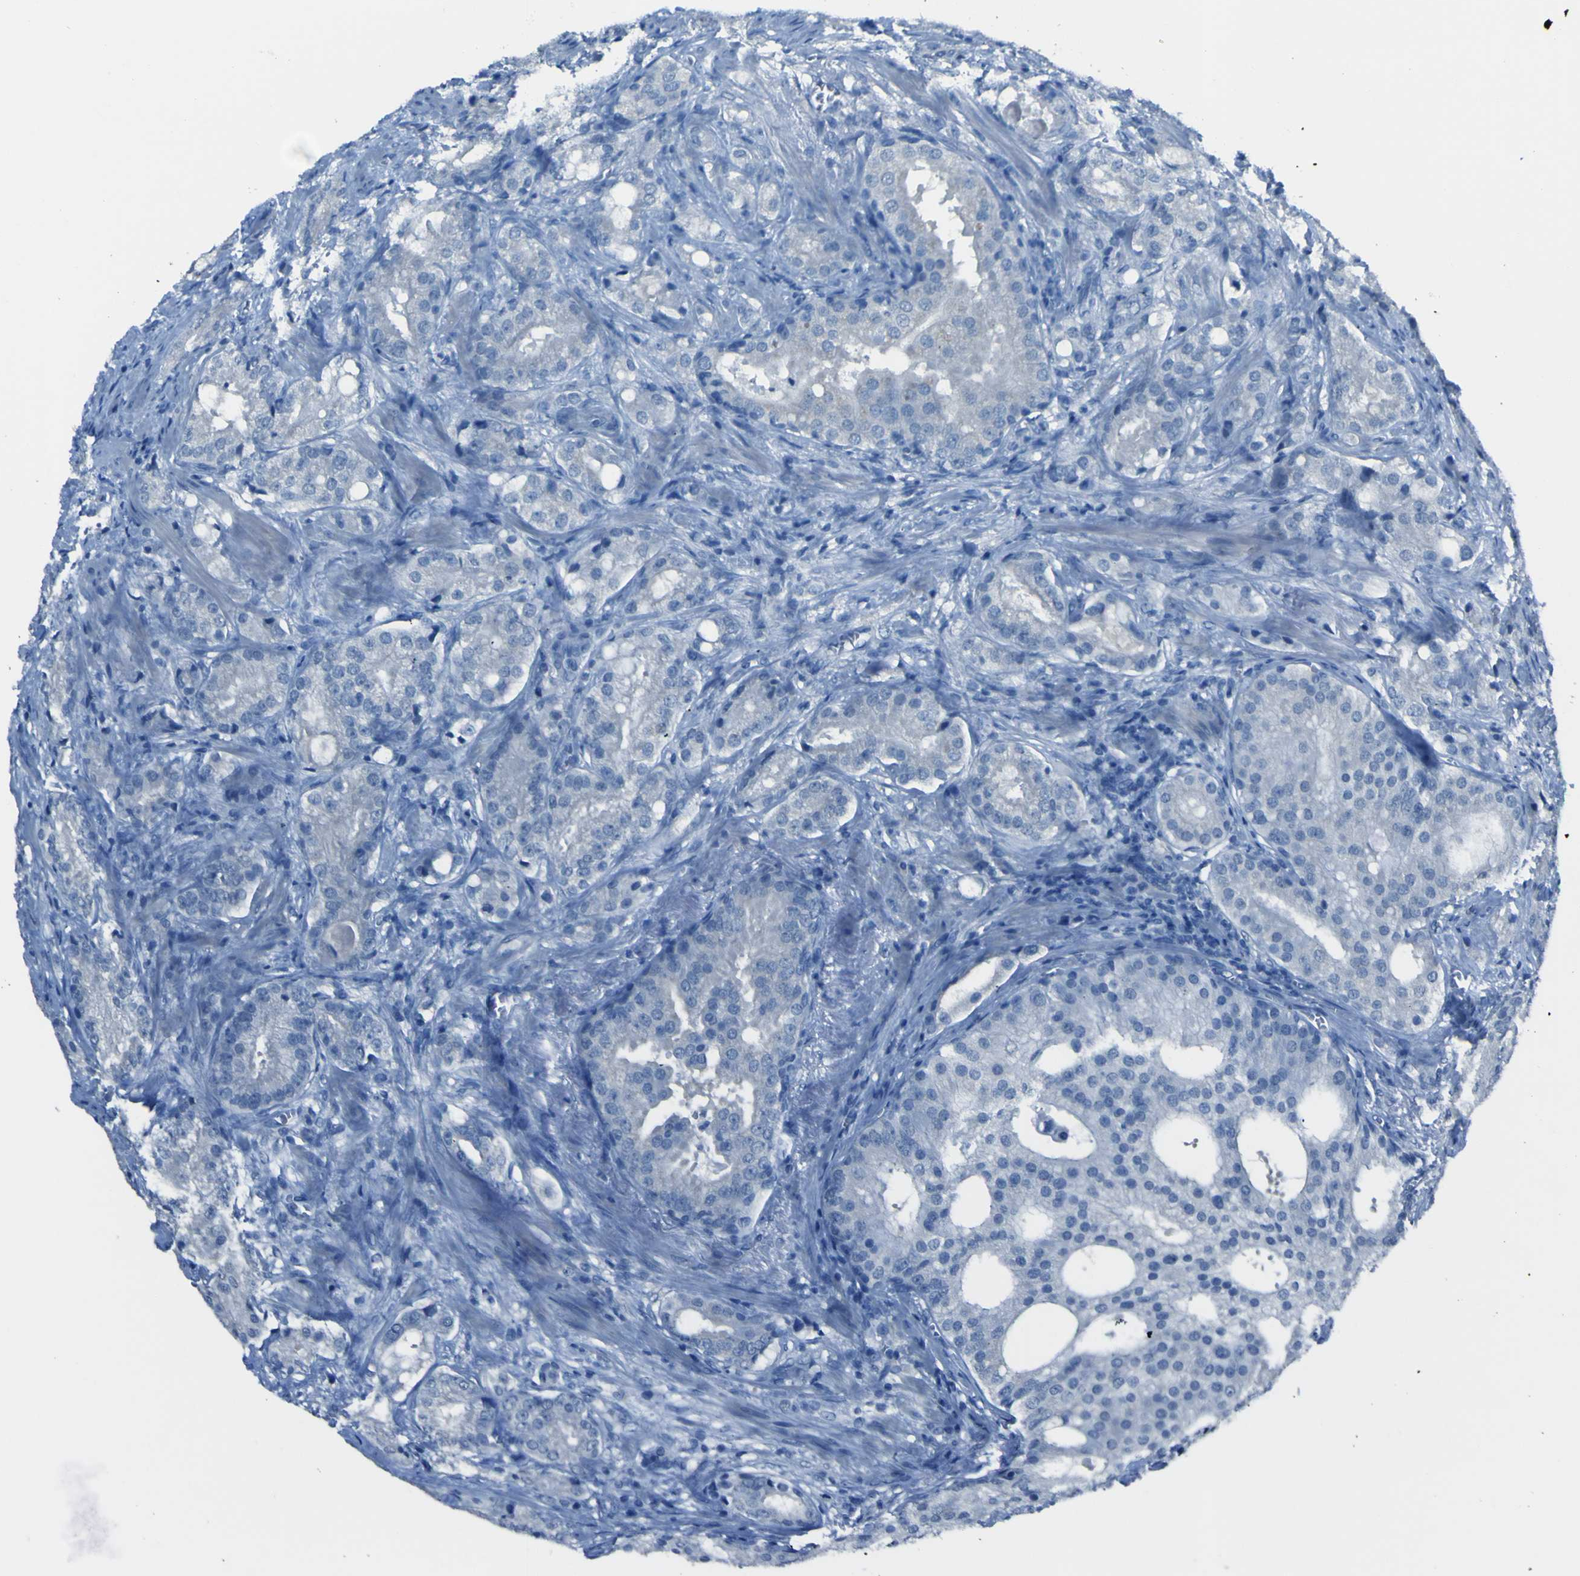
{"staining": {"intensity": "negative", "quantity": "none", "location": "none"}, "tissue": "prostate cancer", "cell_type": "Tumor cells", "image_type": "cancer", "snomed": [{"axis": "morphology", "description": "Adenocarcinoma, High grade"}, {"axis": "topography", "description": "Prostate"}], "caption": "This histopathology image is of adenocarcinoma (high-grade) (prostate) stained with immunohistochemistry (IHC) to label a protein in brown with the nuclei are counter-stained blue. There is no staining in tumor cells. (Immunohistochemistry, brightfield microscopy, high magnification).", "gene": "PHKG1", "patient": {"sex": "male", "age": 64}}